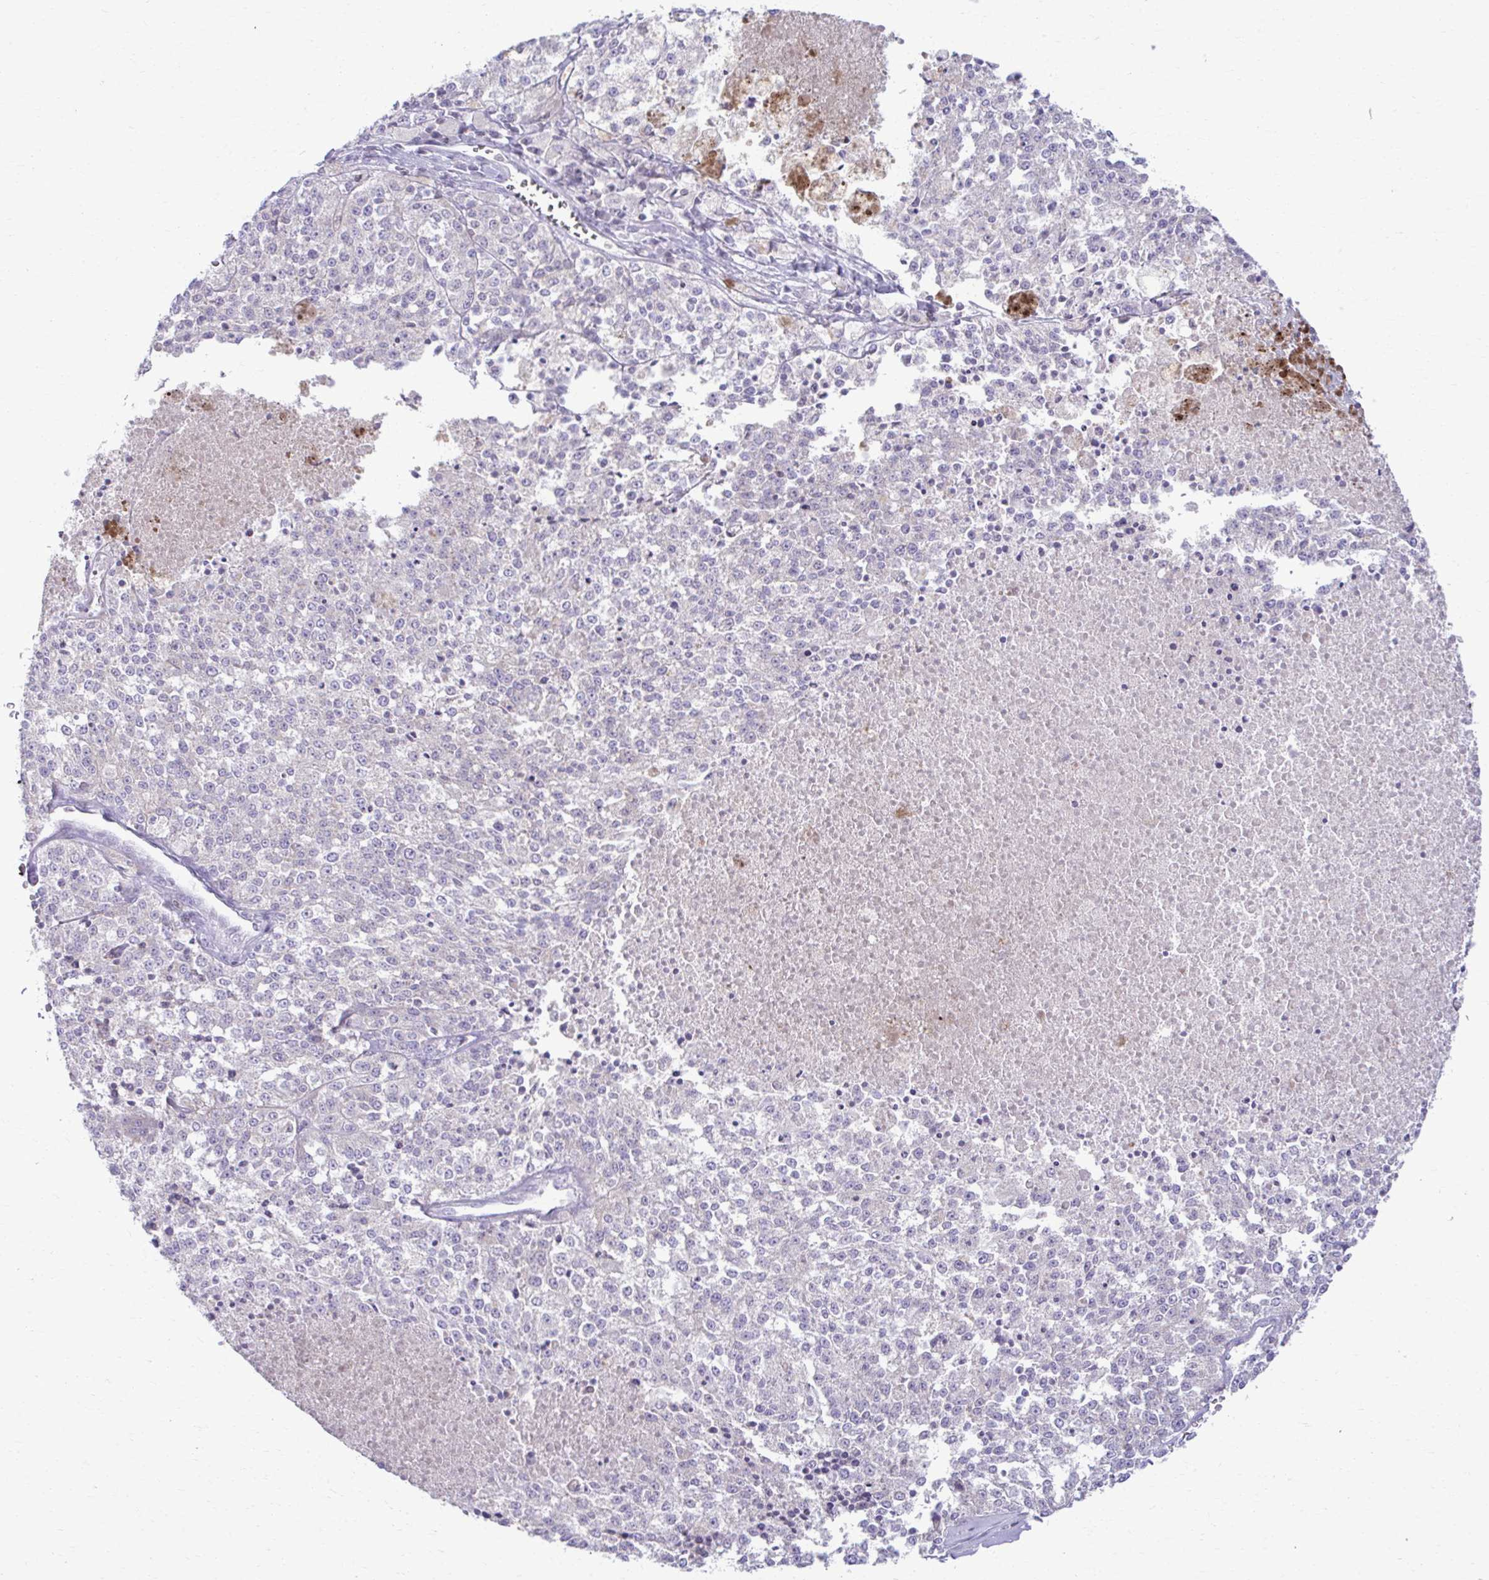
{"staining": {"intensity": "negative", "quantity": "none", "location": "none"}, "tissue": "melanoma", "cell_type": "Tumor cells", "image_type": "cancer", "snomed": [{"axis": "morphology", "description": "Malignant melanoma, NOS"}, {"axis": "topography", "description": "Skin"}], "caption": "The immunohistochemistry (IHC) histopathology image has no significant positivity in tumor cells of malignant melanoma tissue.", "gene": "OR7A5", "patient": {"sex": "female", "age": 64}}